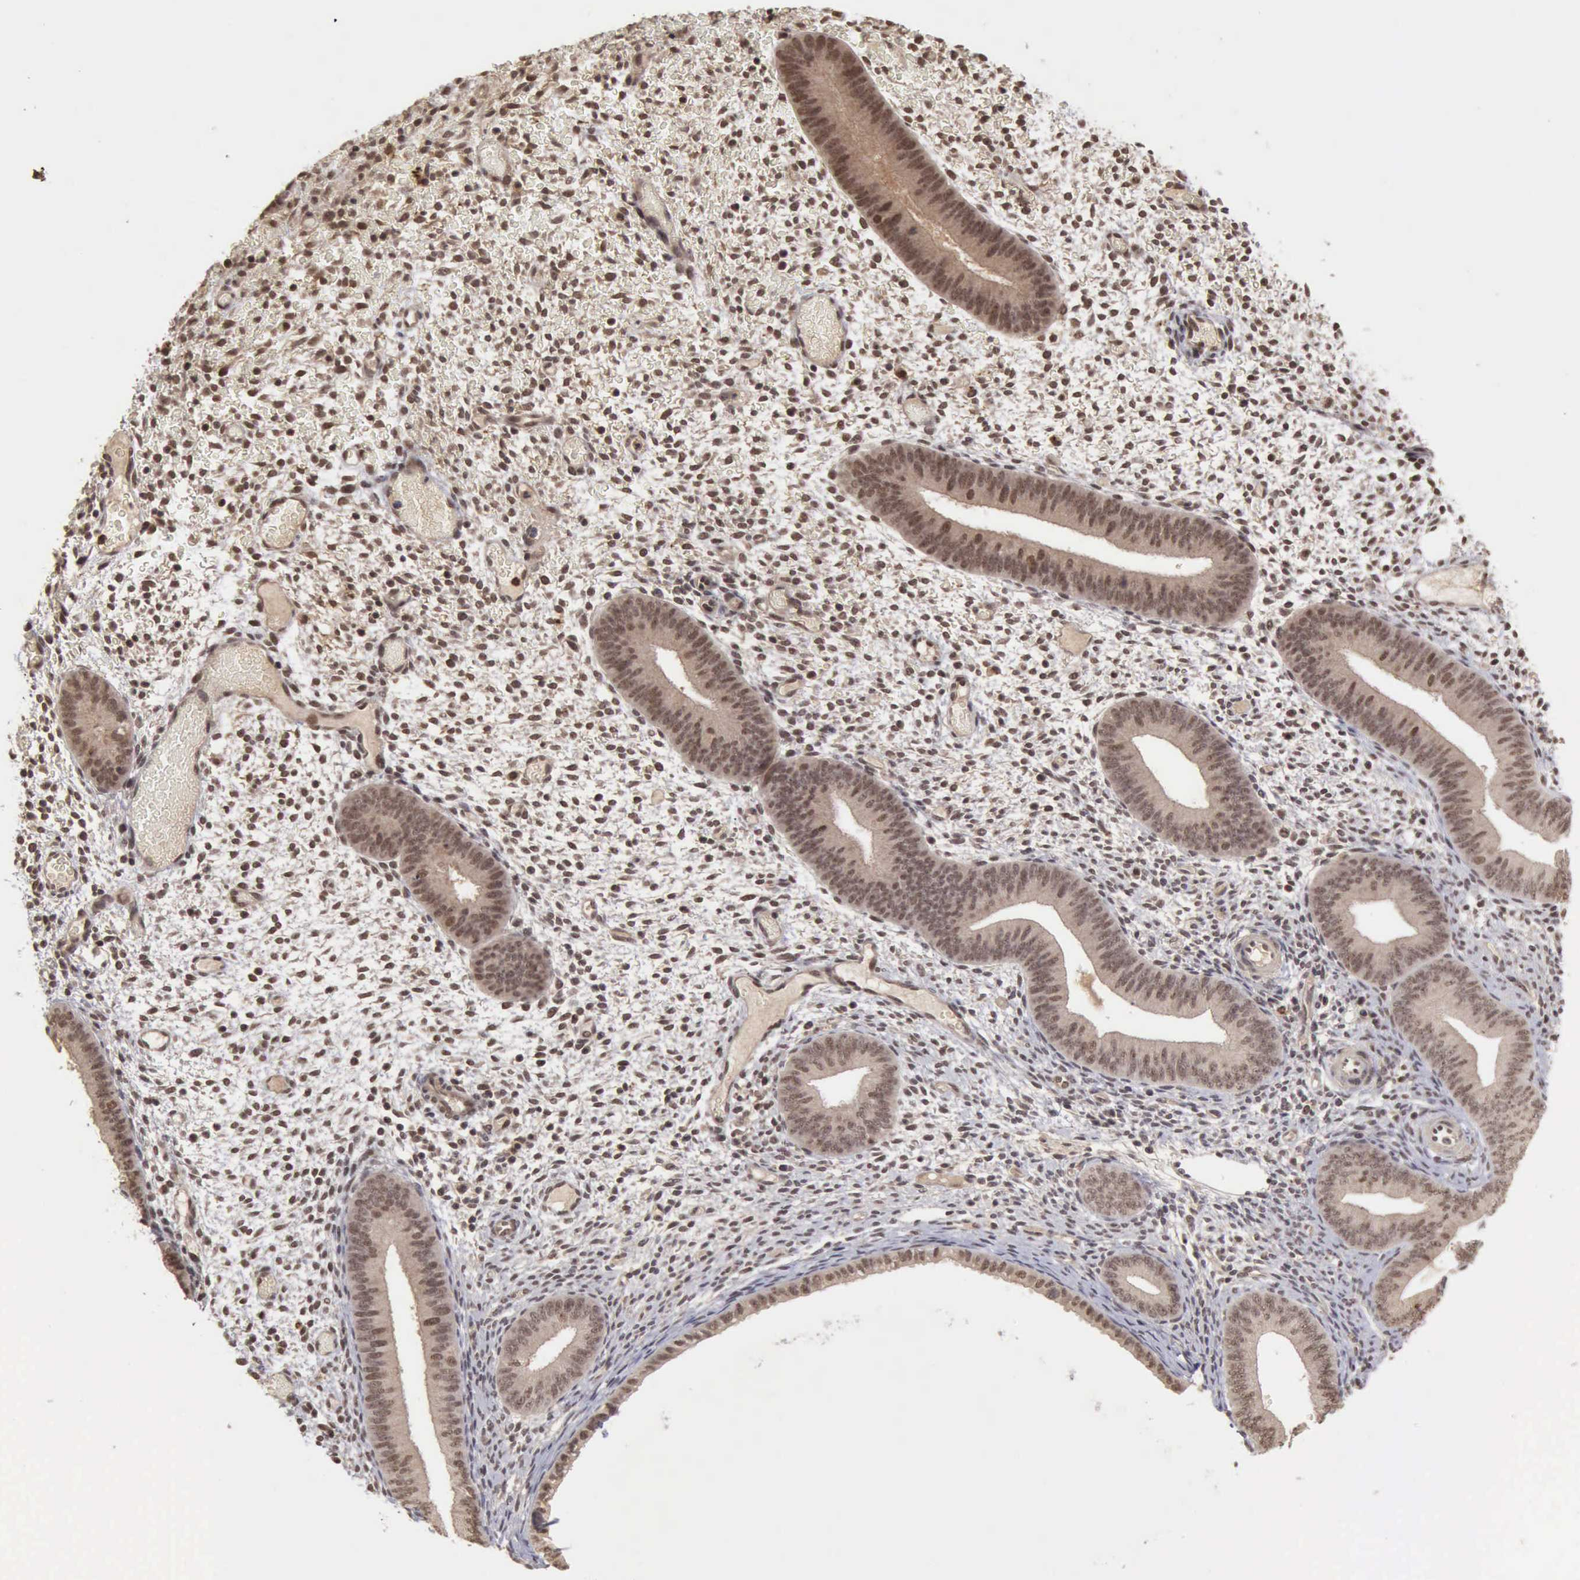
{"staining": {"intensity": "moderate", "quantity": "25%-75%", "location": "nuclear"}, "tissue": "endometrium", "cell_type": "Cells in endometrial stroma", "image_type": "normal", "snomed": [{"axis": "morphology", "description": "Normal tissue, NOS"}, {"axis": "topography", "description": "Endometrium"}], "caption": "Immunohistochemical staining of unremarkable endometrium shows medium levels of moderate nuclear positivity in about 25%-75% of cells in endometrial stroma. Using DAB (3,3'-diaminobenzidine) (brown) and hematoxylin (blue) stains, captured at high magnification using brightfield microscopy.", "gene": "CDKN2A", "patient": {"sex": "female", "age": 42}}